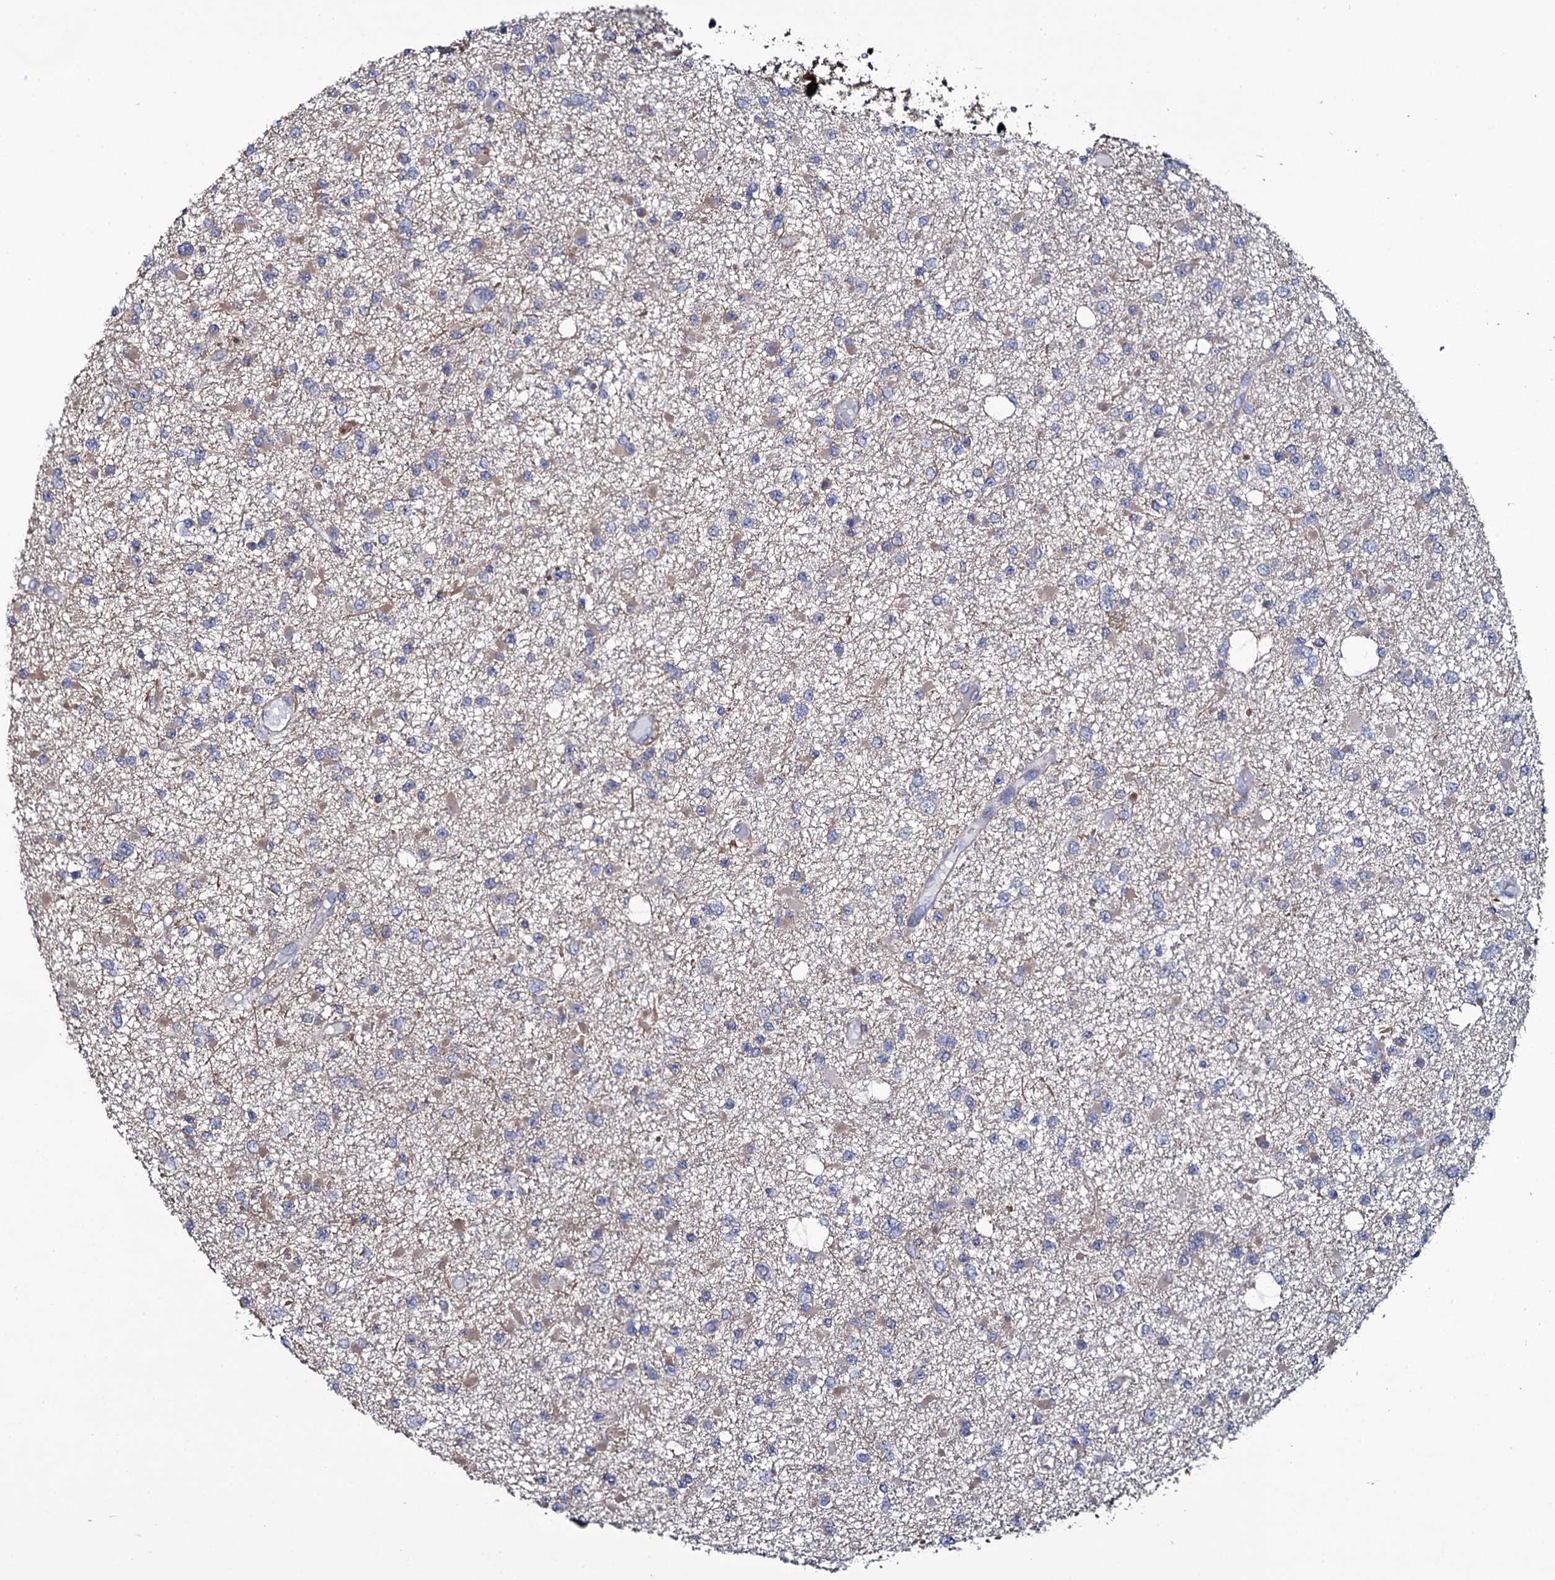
{"staining": {"intensity": "negative", "quantity": "none", "location": "none"}, "tissue": "glioma", "cell_type": "Tumor cells", "image_type": "cancer", "snomed": [{"axis": "morphology", "description": "Glioma, malignant, Low grade"}, {"axis": "topography", "description": "Brain"}], "caption": "Immunohistochemical staining of glioma displays no significant positivity in tumor cells. (Stains: DAB (3,3'-diaminobenzidine) IHC with hematoxylin counter stain, Microscopy: brightfield microscopy at high magnification).", "gene": "TTC23", "patient": {"sex": "female", "age": 22}}